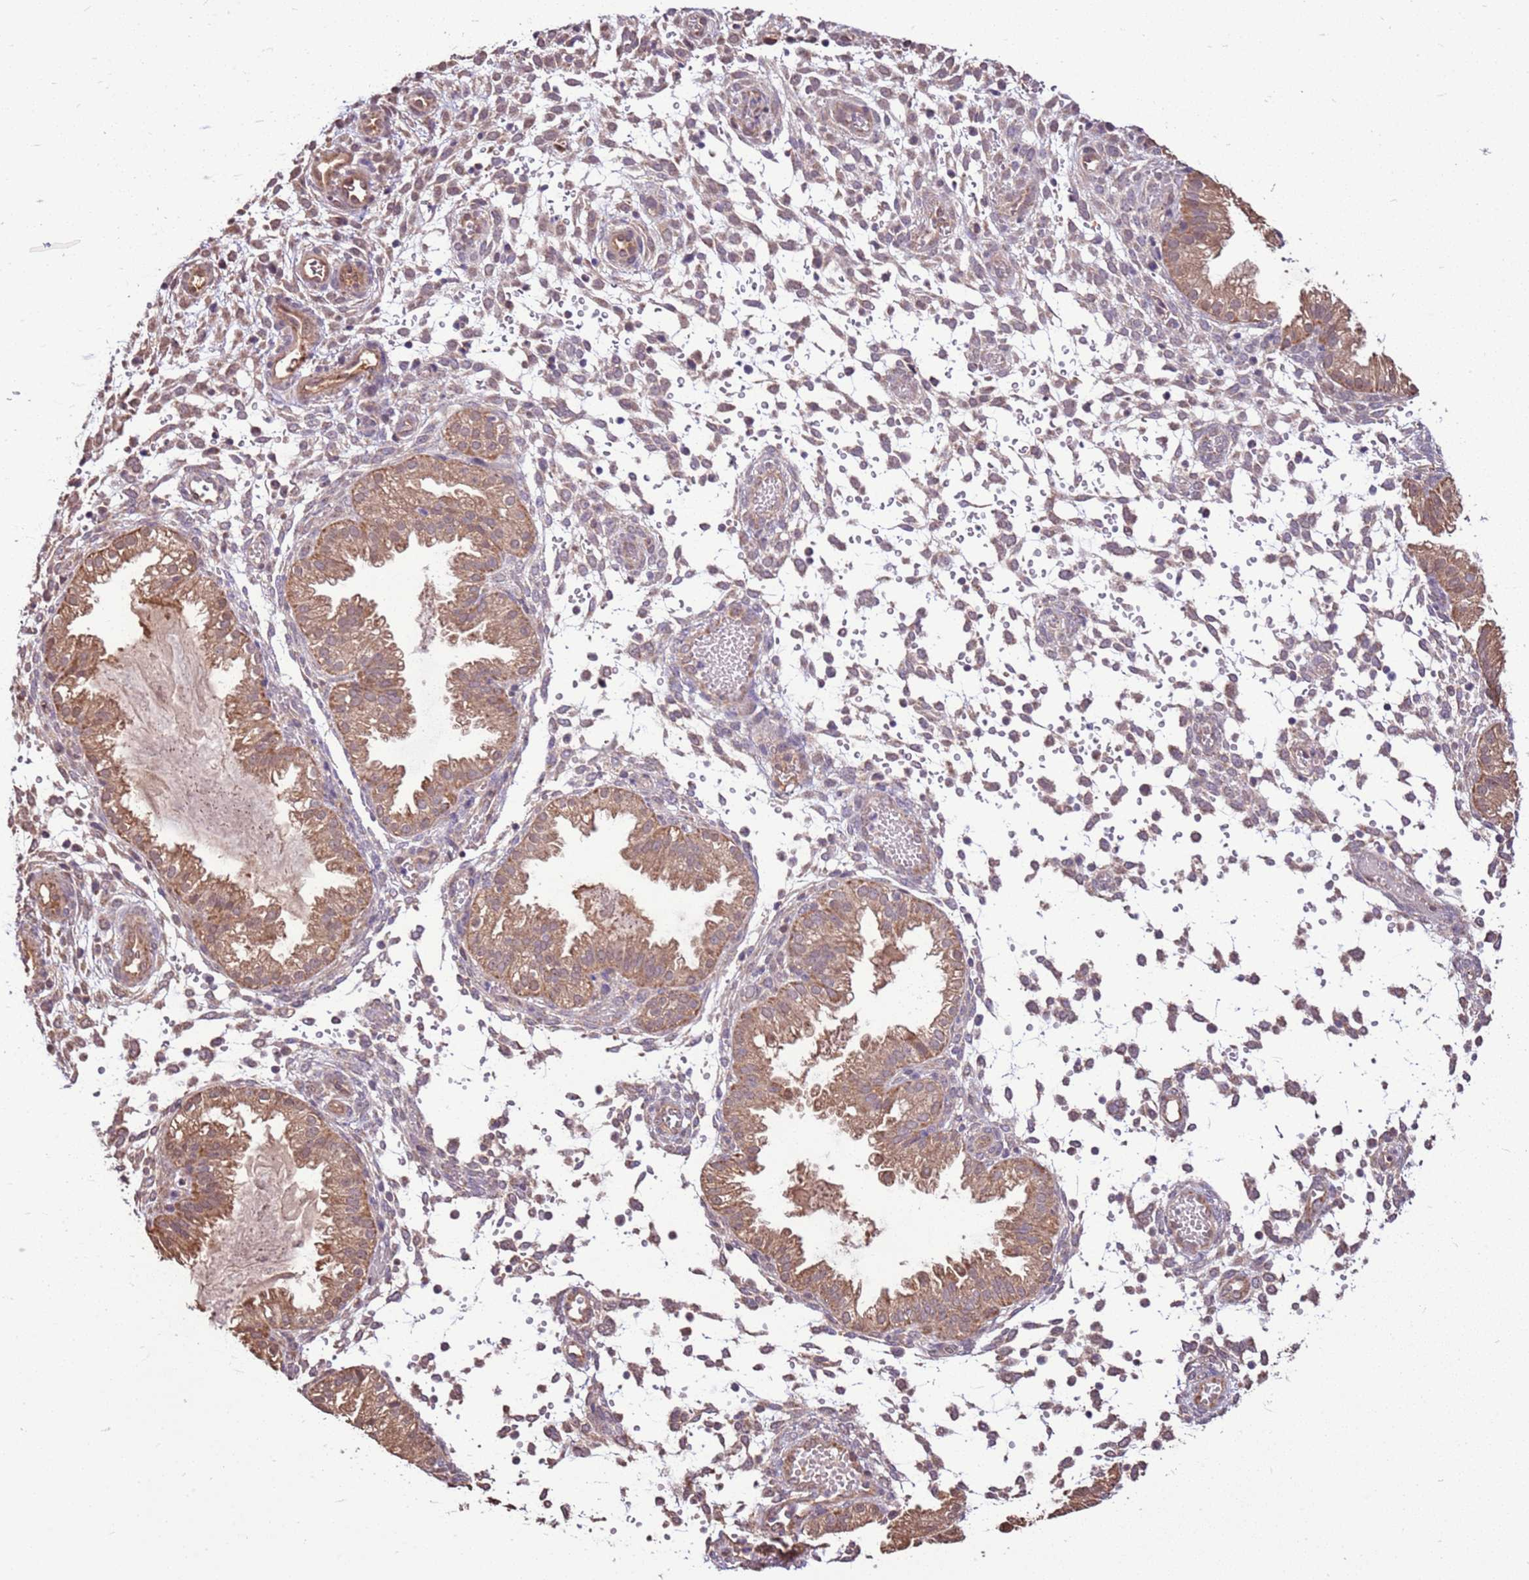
{"staining": {"intensity": "weak", "quantity": "<25%", "location": "cytoplasmic/membranous"}, "tissue": "endometrium", "cell_type": "Cells in endometrial stroma", "image_type": "normal", "snomed": [{"axis": "morphology", "description": "Normal tissue, NOS"}, {"axis": "topography", "description": "Endometrium"}], "caption": "Immunohistochemistry photomicrograph of normal endometrium stained for a protein (brown), which exhibits no positivity in cells in endometrial stroma.", "gene": "BBS5", "patient": {"sex": "female", "age": 33}}